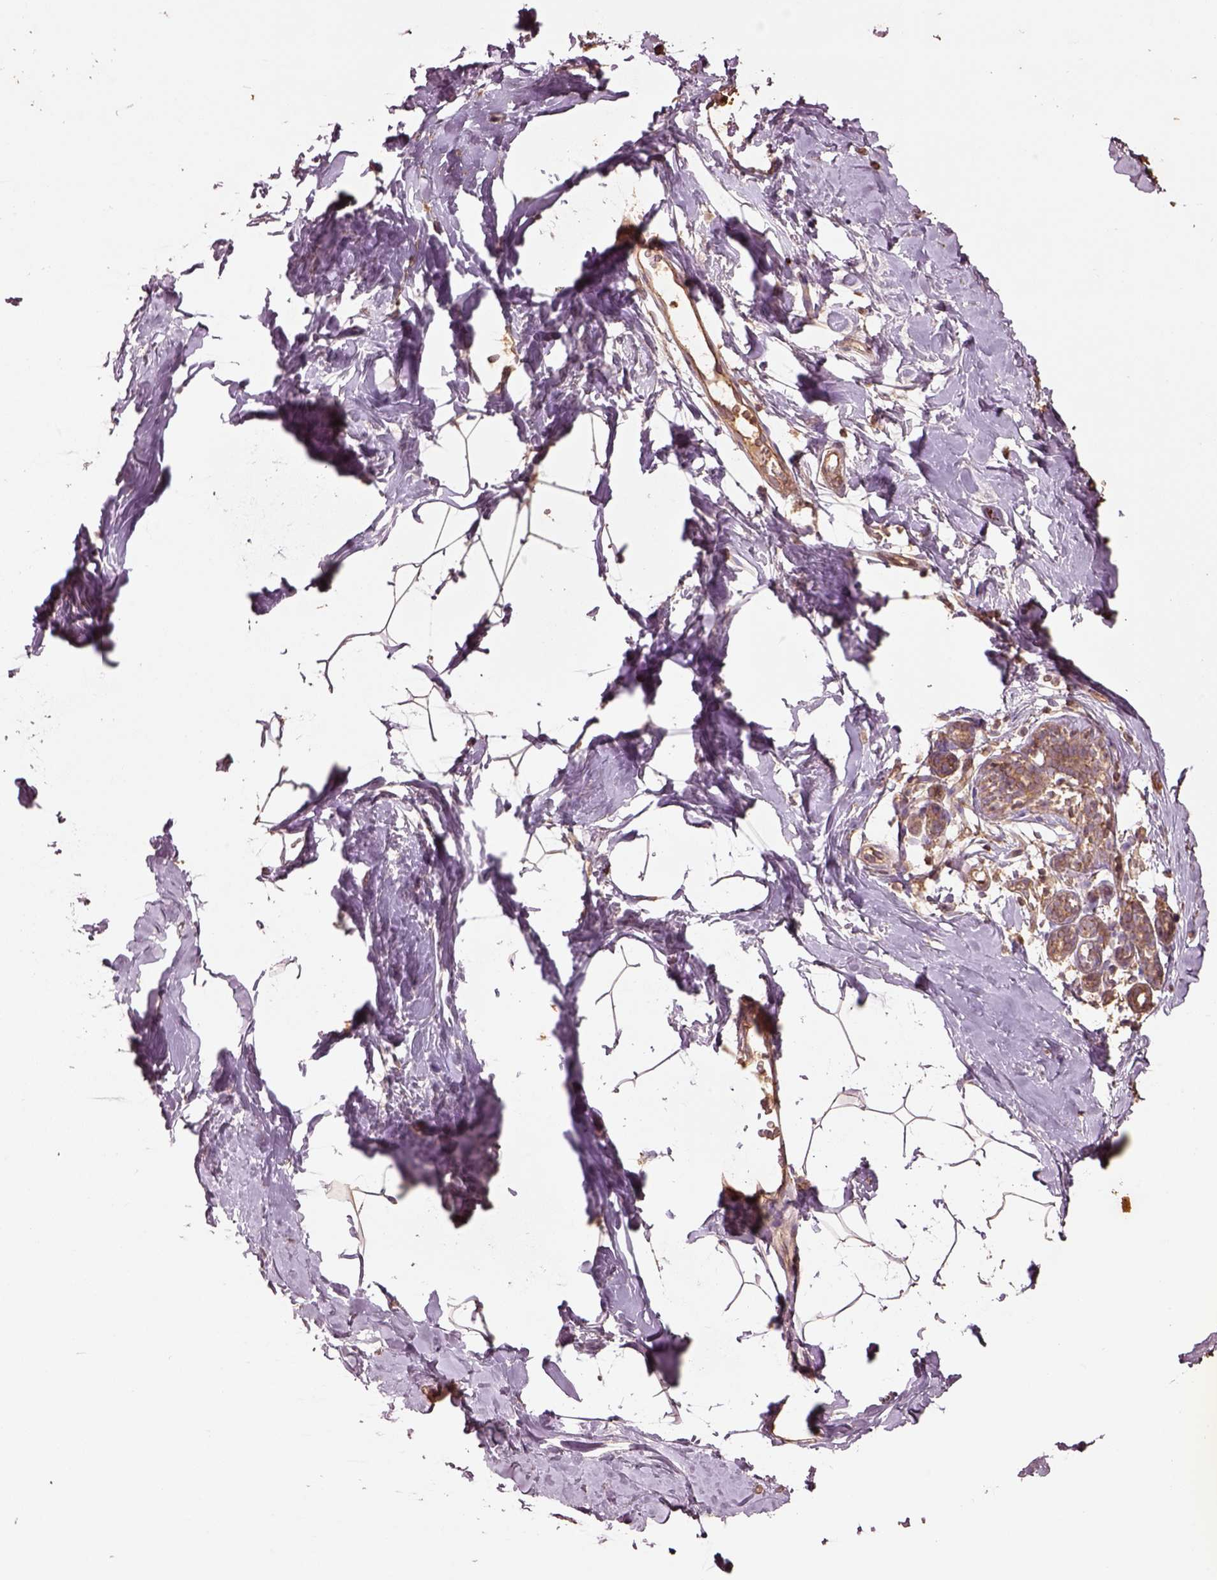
{"staining": {"intensity": "weak", "quantity": ">75%", "location": "cytoplasmic/membranous"}, "tissue": "breast", "cell_type": "Adipocytes", "image_type": "normal", "snomed": [{"axis": "morphology", "description": "Normal tissue, NOS"}, {"axis": "topography", "description": "Breast"}], "caption": "Immunohistochemistry (IHC) (DAB (3,3'-diaminobenzidine)) staining of benign breast shows weak cytoplasmic/membranous protein staining in about >75% of adipocytes. The protein of interest is shown in brown color, while the nuclei are stained blue.", "gene": "TRADD", "patient": {"sex": "female", "age": 32}}